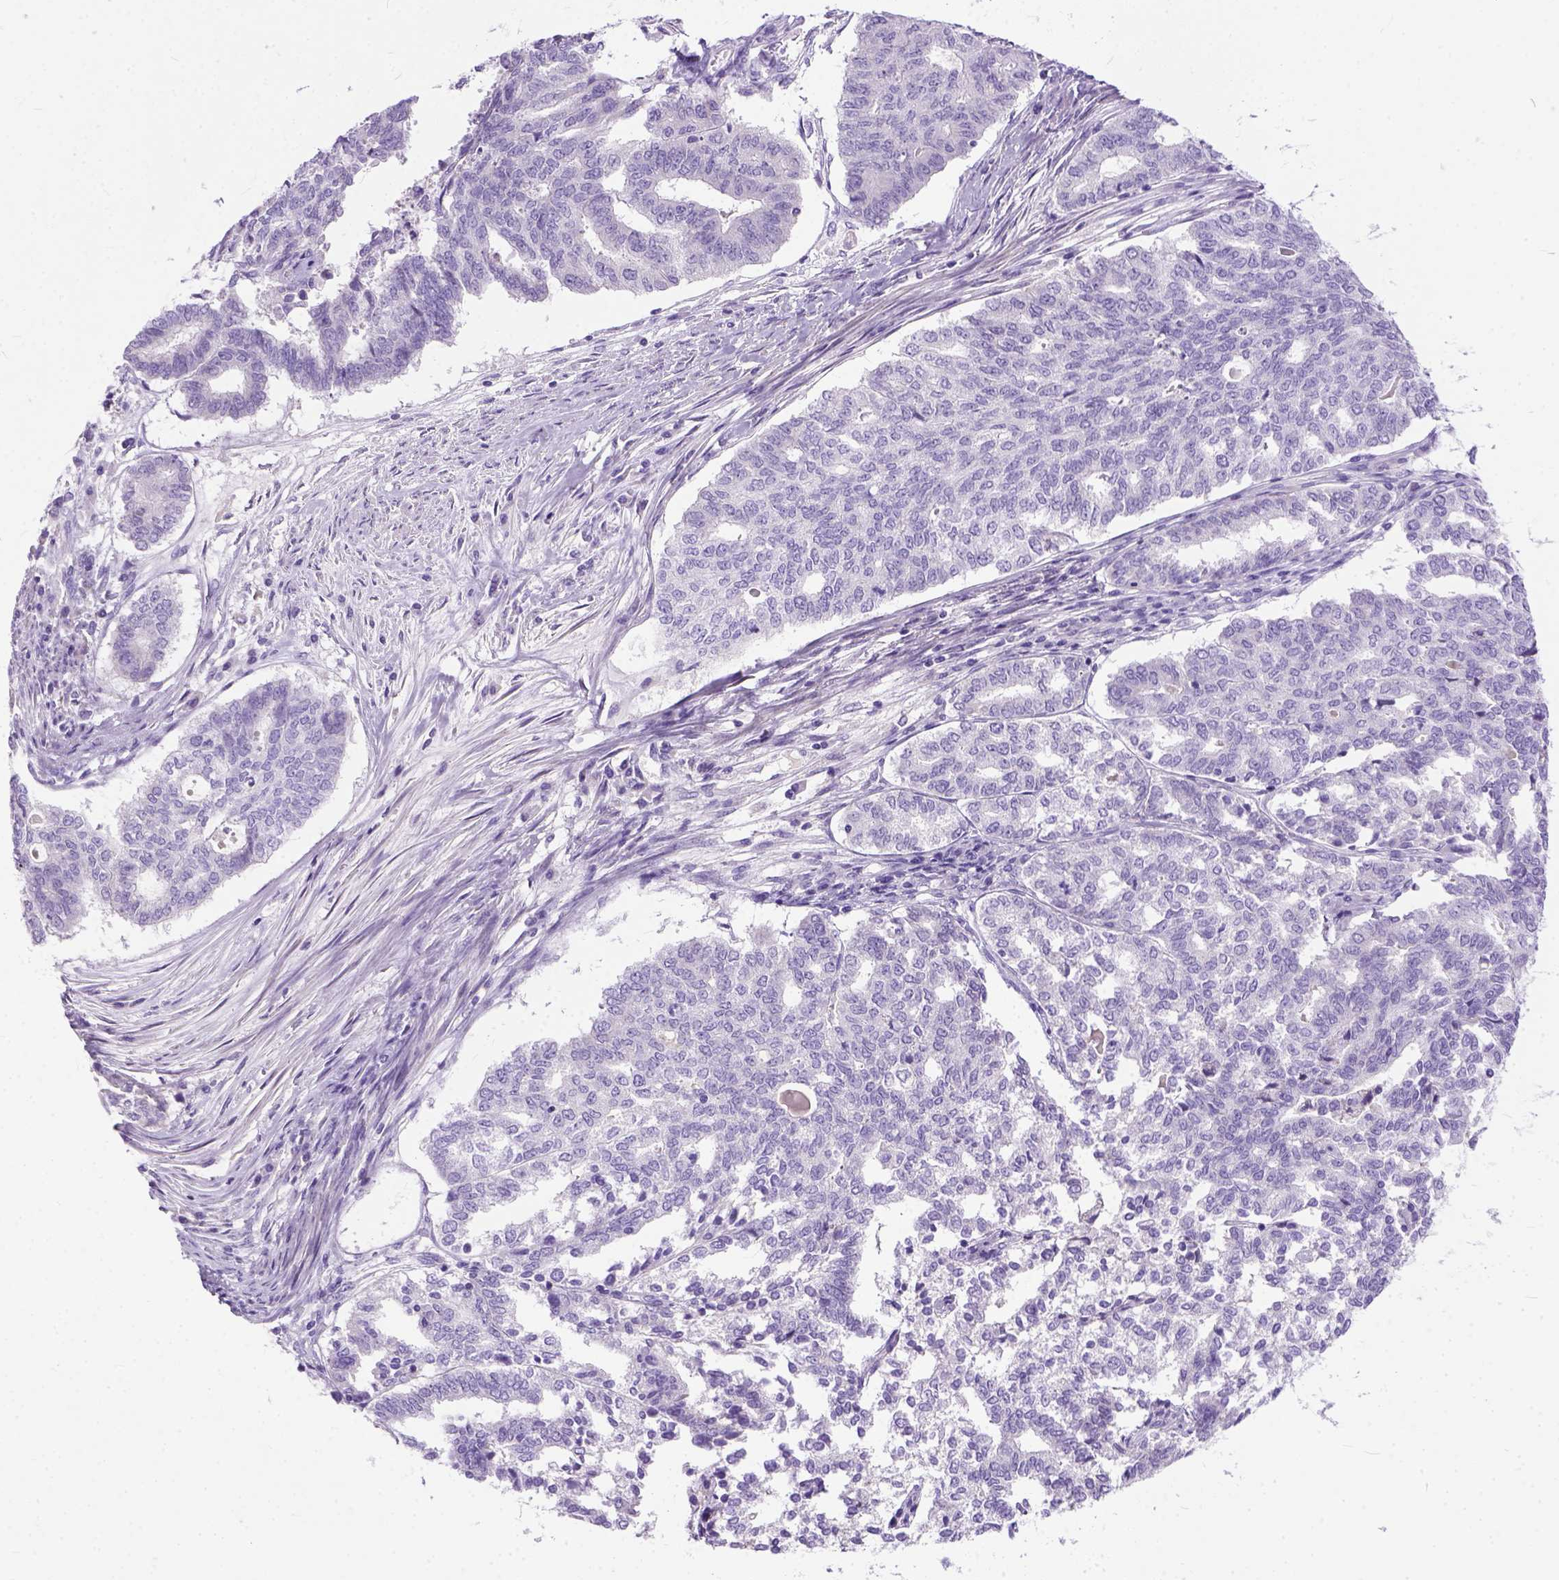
{"staining": {"intensity": "negative", "quantity": "none", "location": "none"}, "tissue": "endometrial cancer", "cell_type": "Tumor cells", "image_type": "cancer", "snomed": [{"axis": "morphology", "description": "Adenocarcinoma, NOS"}, {"axis": "topography", "description": "Endometrium"}], "caption": "An immunohistochemistry (IHC) photomicrograph of endometrial cancer (adenocarcinoma) is shown. There is no staining in tumor cells of endometrial cancer (adenocarcinoma).", "gene": "PLK5", "patient": {"sex": "female", "age": 79}}